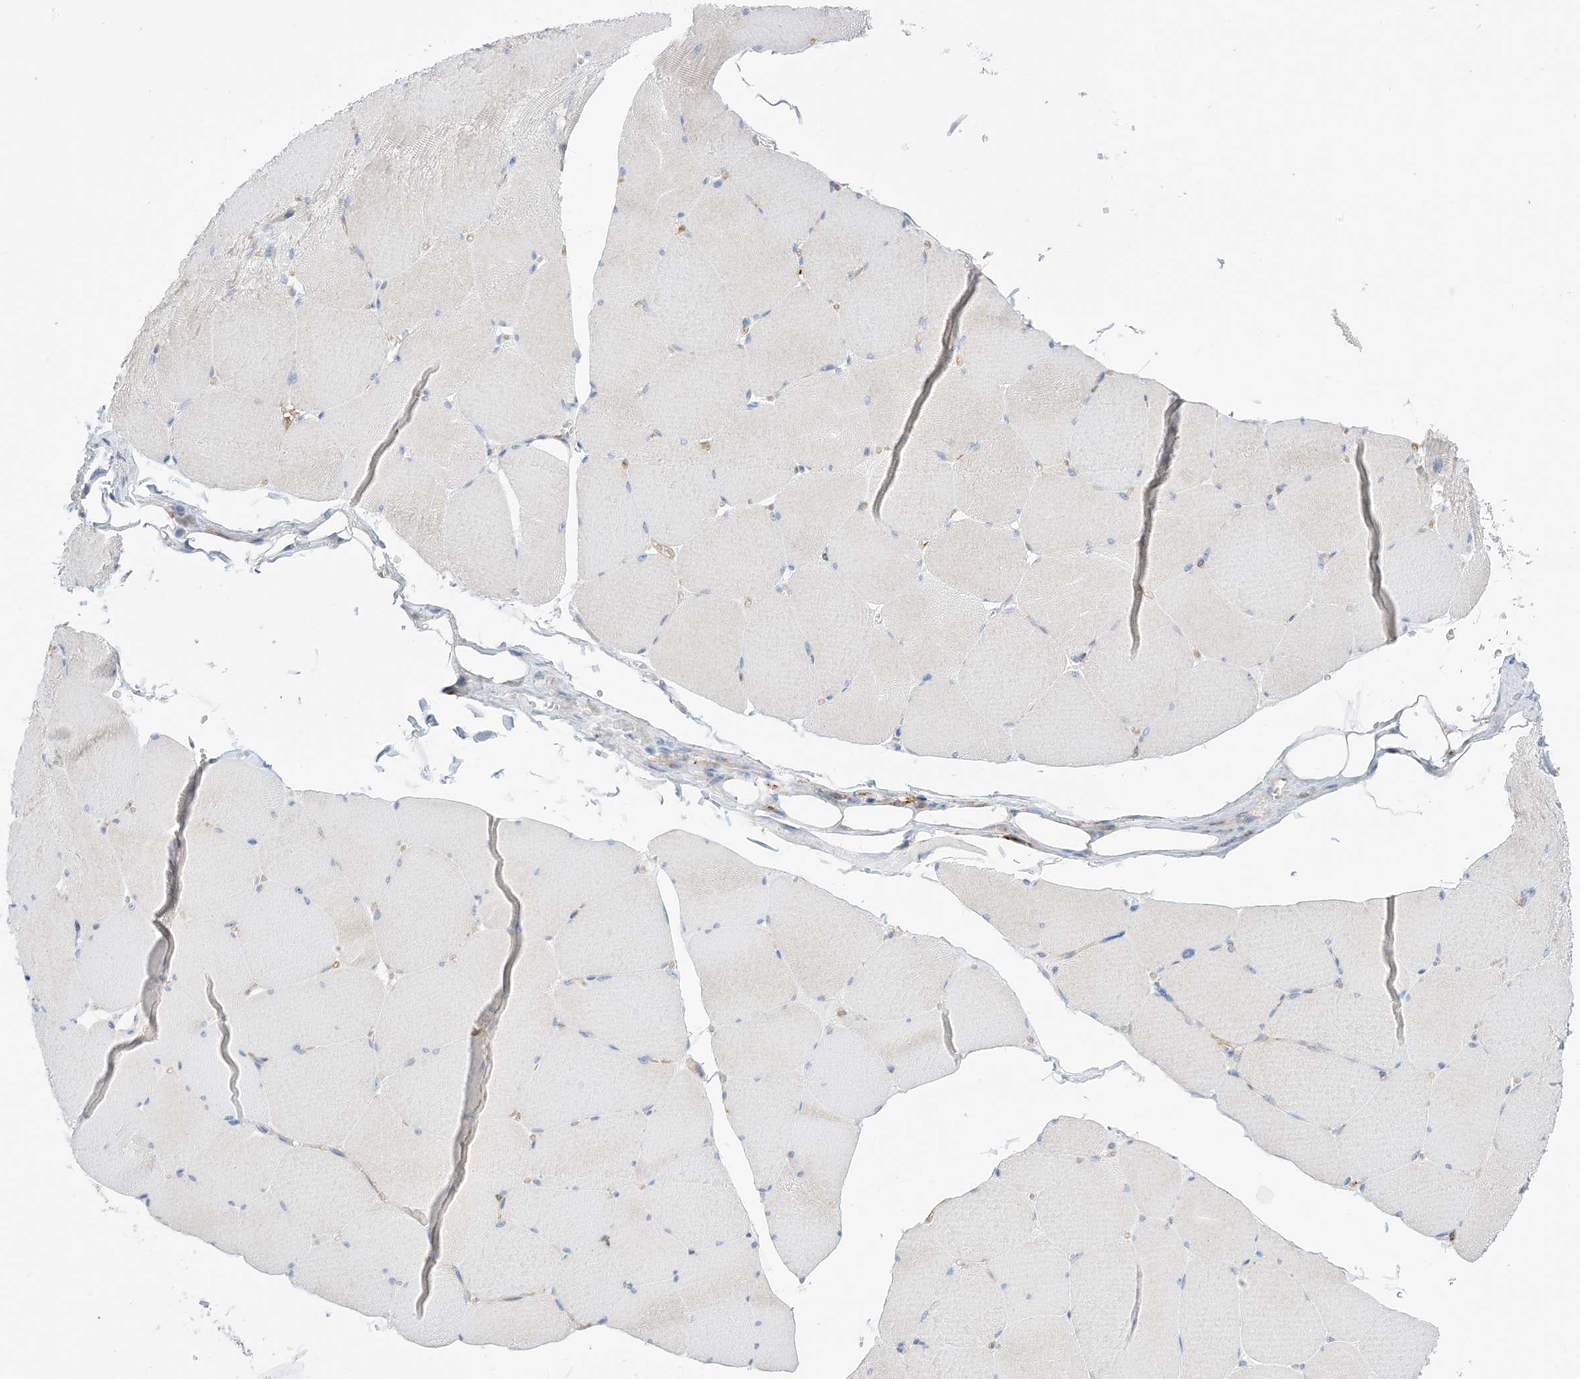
{"staining": {"intensity": "negative", "quantity": "none", "location": "none"}, "tissue": "skeletal muscle", "cell_type": "Myocytes", "image_type": "normal", "snomed": [{"axis": "morphology", "description": "Normal tissue, NOS"}, {"axis": "topography", "description": "Skeletal muscle"}, {"axis": "topography", "description": "Head-Neck"}], "caption": "Myocytes show no significant protein expression in unremarkable skeletal muscle.", "gene": "DPH3", "patient": {"sex": "male", "age": 66}}